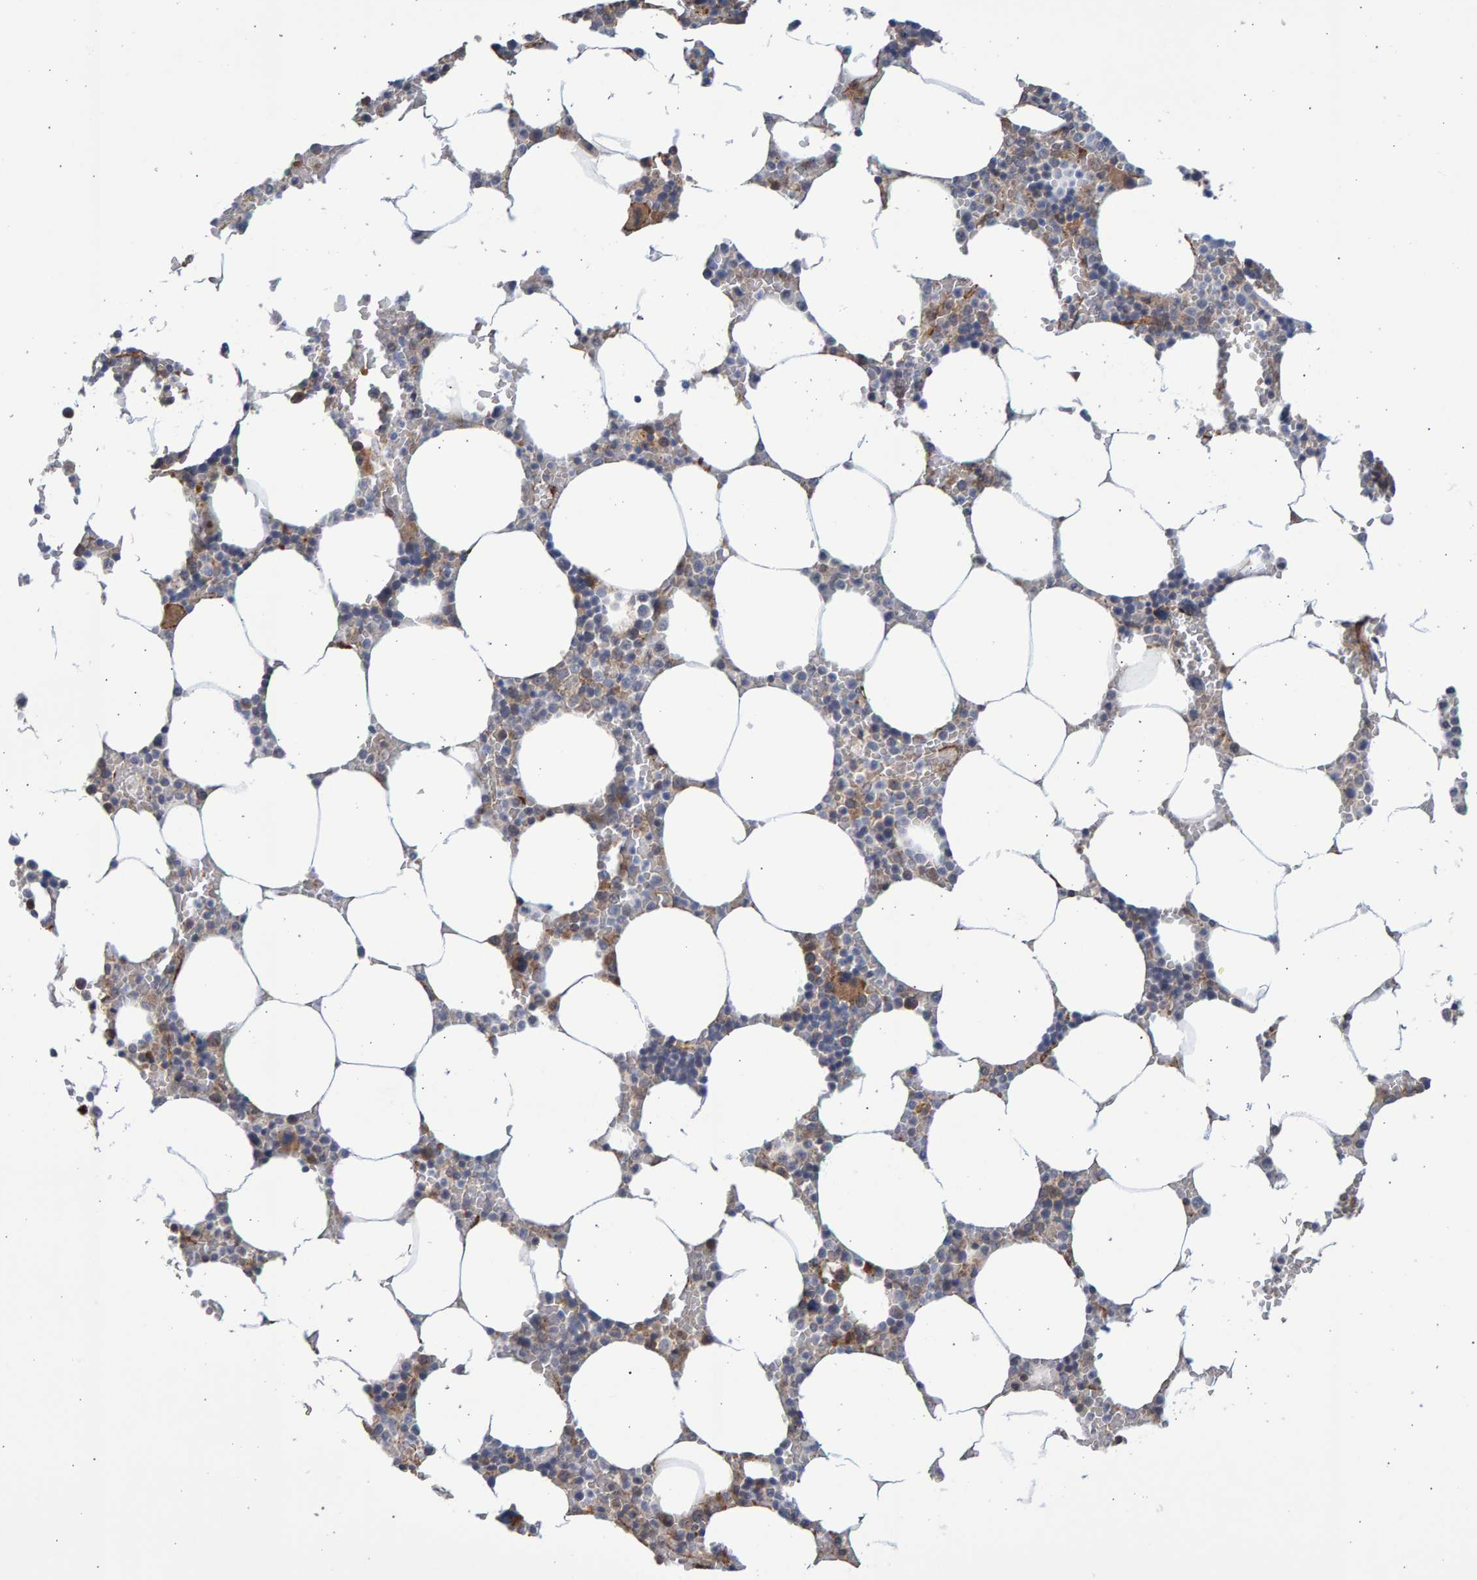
{"staining": {"intensity": "strong", "quantity": "<25%", "location": "cytoplasmic/membranous"}, "tissue": "bone marrow", "cell_type": "Hematopoietic cells", "image_type": "normal", "snomed": [{"axis": "morphology", "description": "Normal tissue, NOS"}, {"axis": "topography", "description": "Bone marrow"}], "caption": "Immunohistochemistry micrograph of benign bone marrow: human bone marrow stained using IHC shows medium levels of strong protein expression localized specifically in the cytoplasmic/membranous of hematopoietic cells, appearing as a cytoplasmic/membranous brown color.", "gene": "LRBA", "patient": {"sex": "male", "age": 70}}